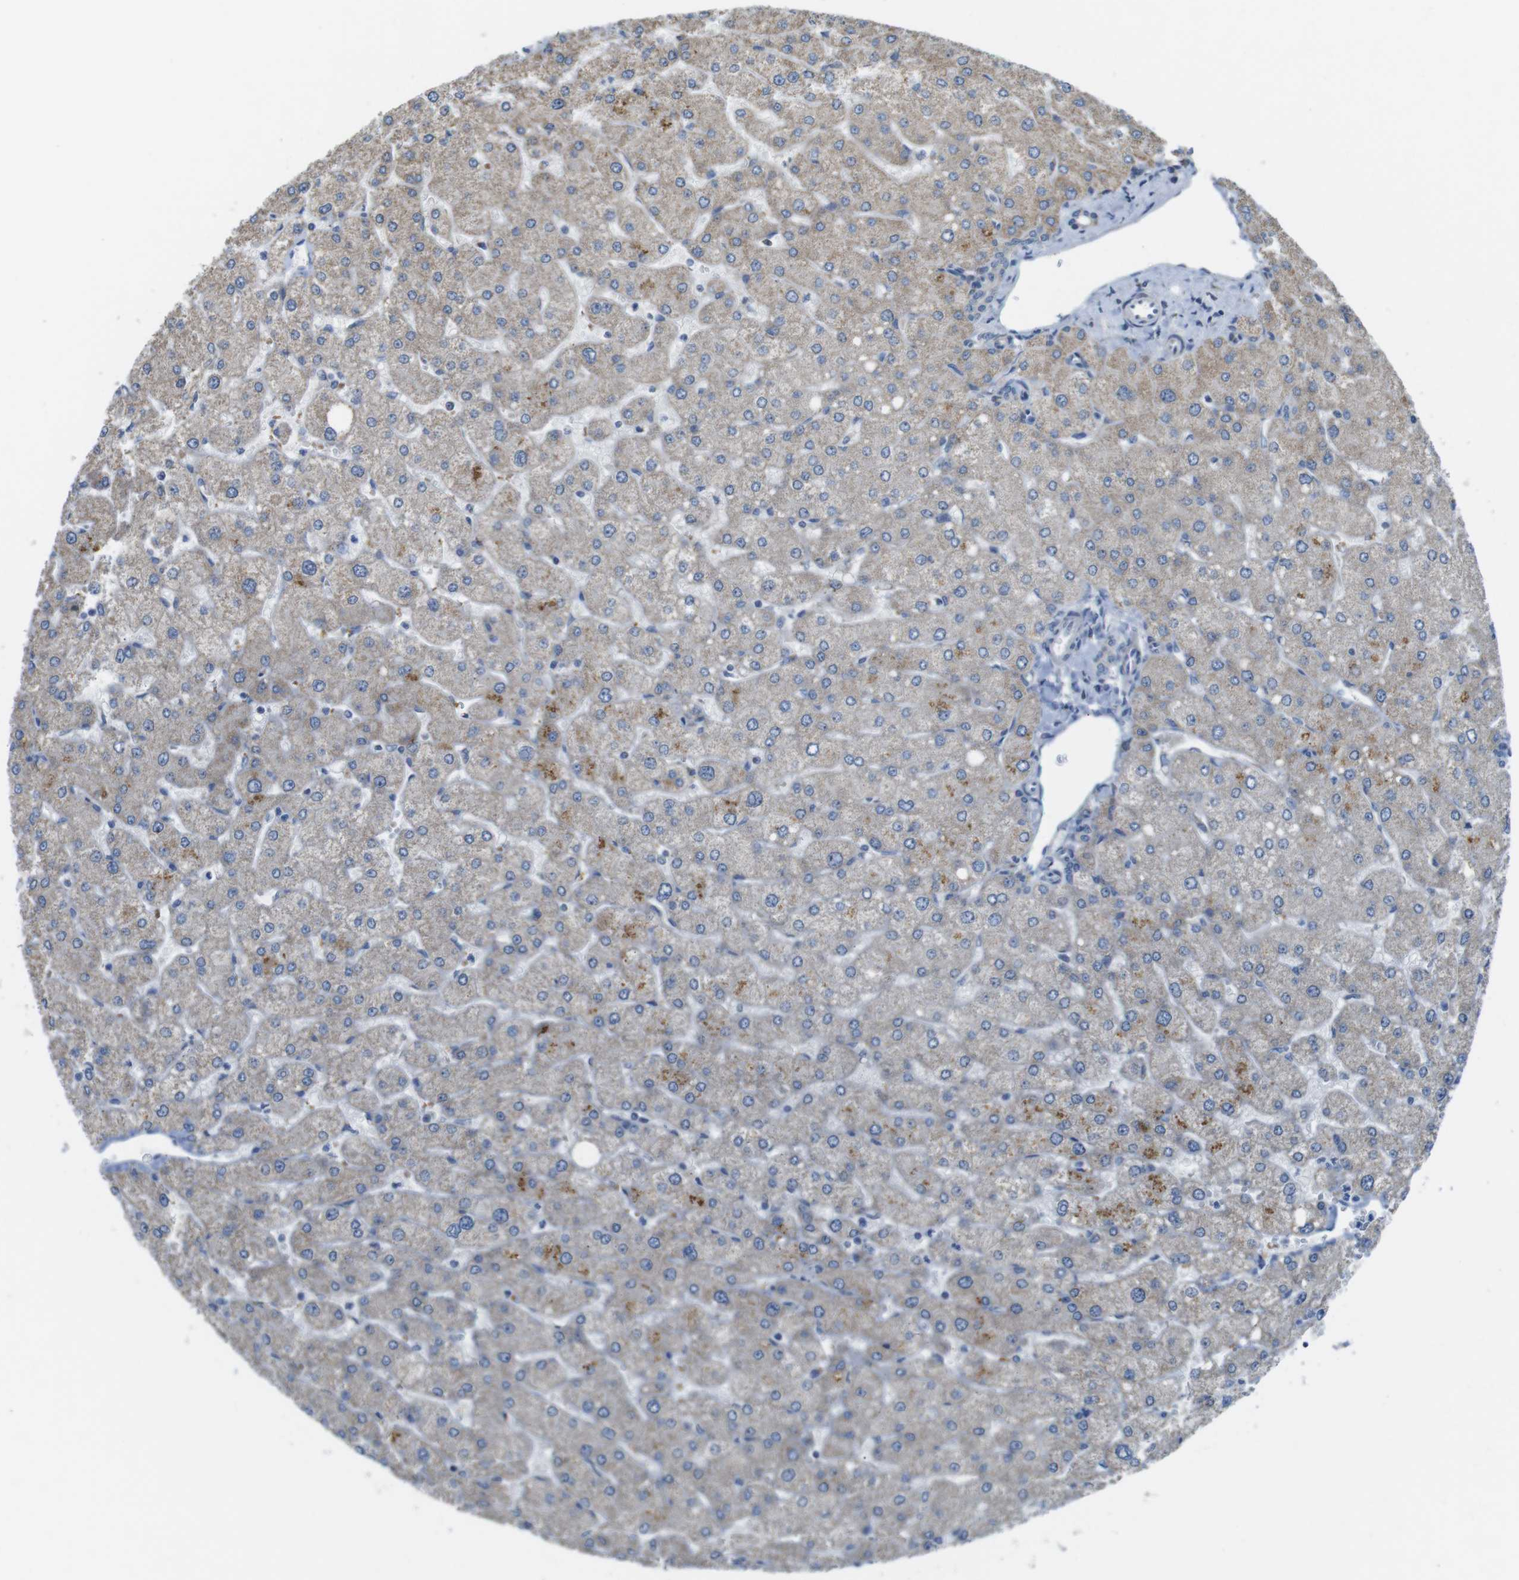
{"staining": {"intensity": "negative", "quantity": "none", "location": "none"}, "tissue": "liver", "cell_type": "Cholangiocytes", "image_type": "normal", "snomed": [{"axis": "morphology", "description": "Normal tissue, NOS"}, {"axis": "topography", "description": "Liver"}], "caption": "A photomicrograph of liver stained for a protein shows no brown staining in cholangiocytes.", "gene": "MARCHF1", "patient": {"sex": "male", "age": 55}}